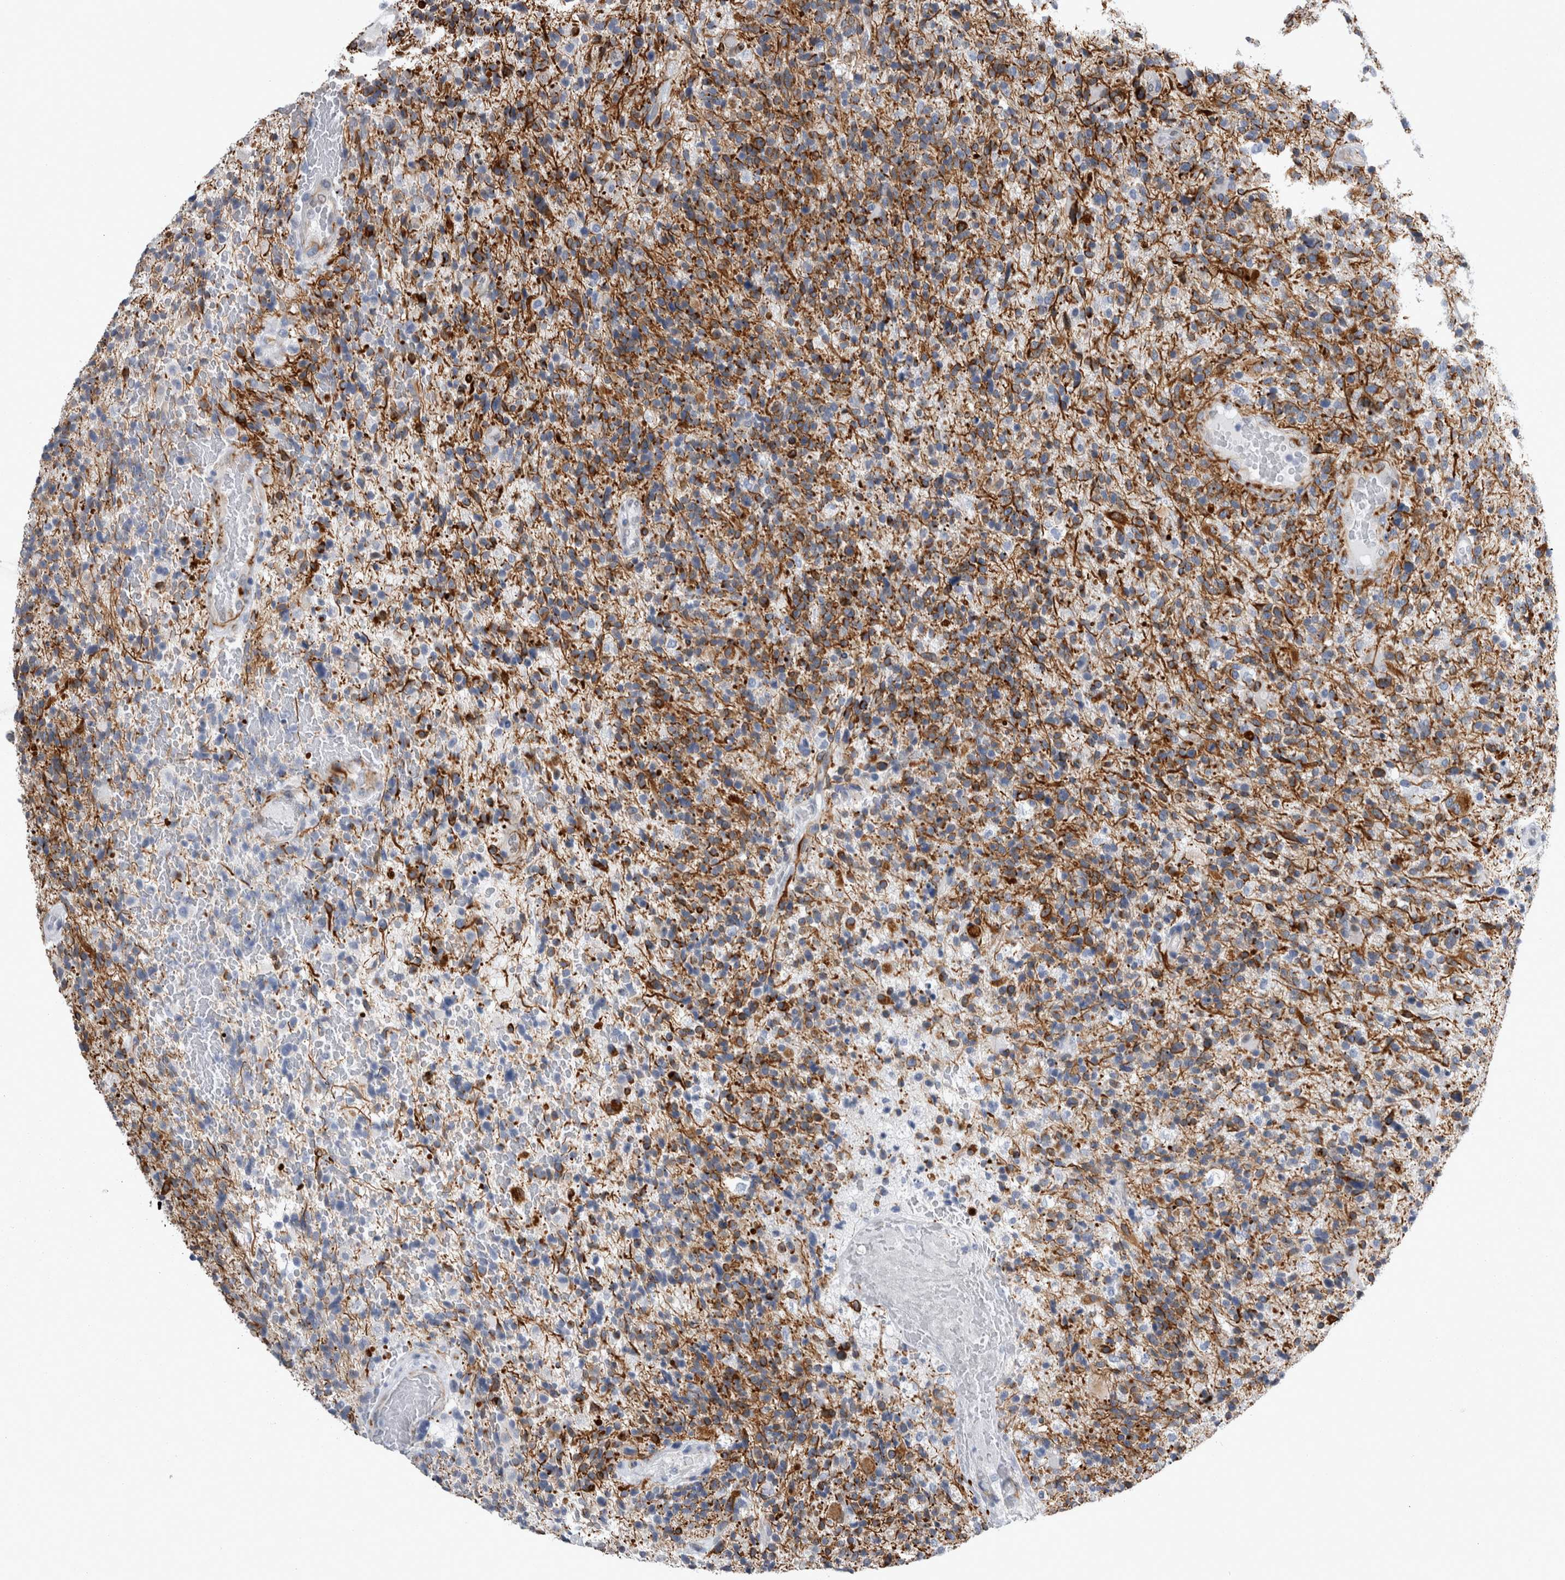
{"staining": {"intensity": "moderate", "quantity": "25%-75%", "location": "cytoplasmic/membranous"}, "tissue": "glioma", "cell_type": "Tumor cells", "image_type": "cancer", "snomed": [{"axis": "morphology", "description": "Glioma, malignant, High grade"}, {"axis": "topography", "description": "Brain"}], "caption": "Brown immunohistochemical staining in malignant glioma (high-grade) shows moderate cytoplasmic/membranous staining in about 25%-75% of tumor cells.", "gene": "VWDE", "patient": {"sex": "male", "age": 72}}